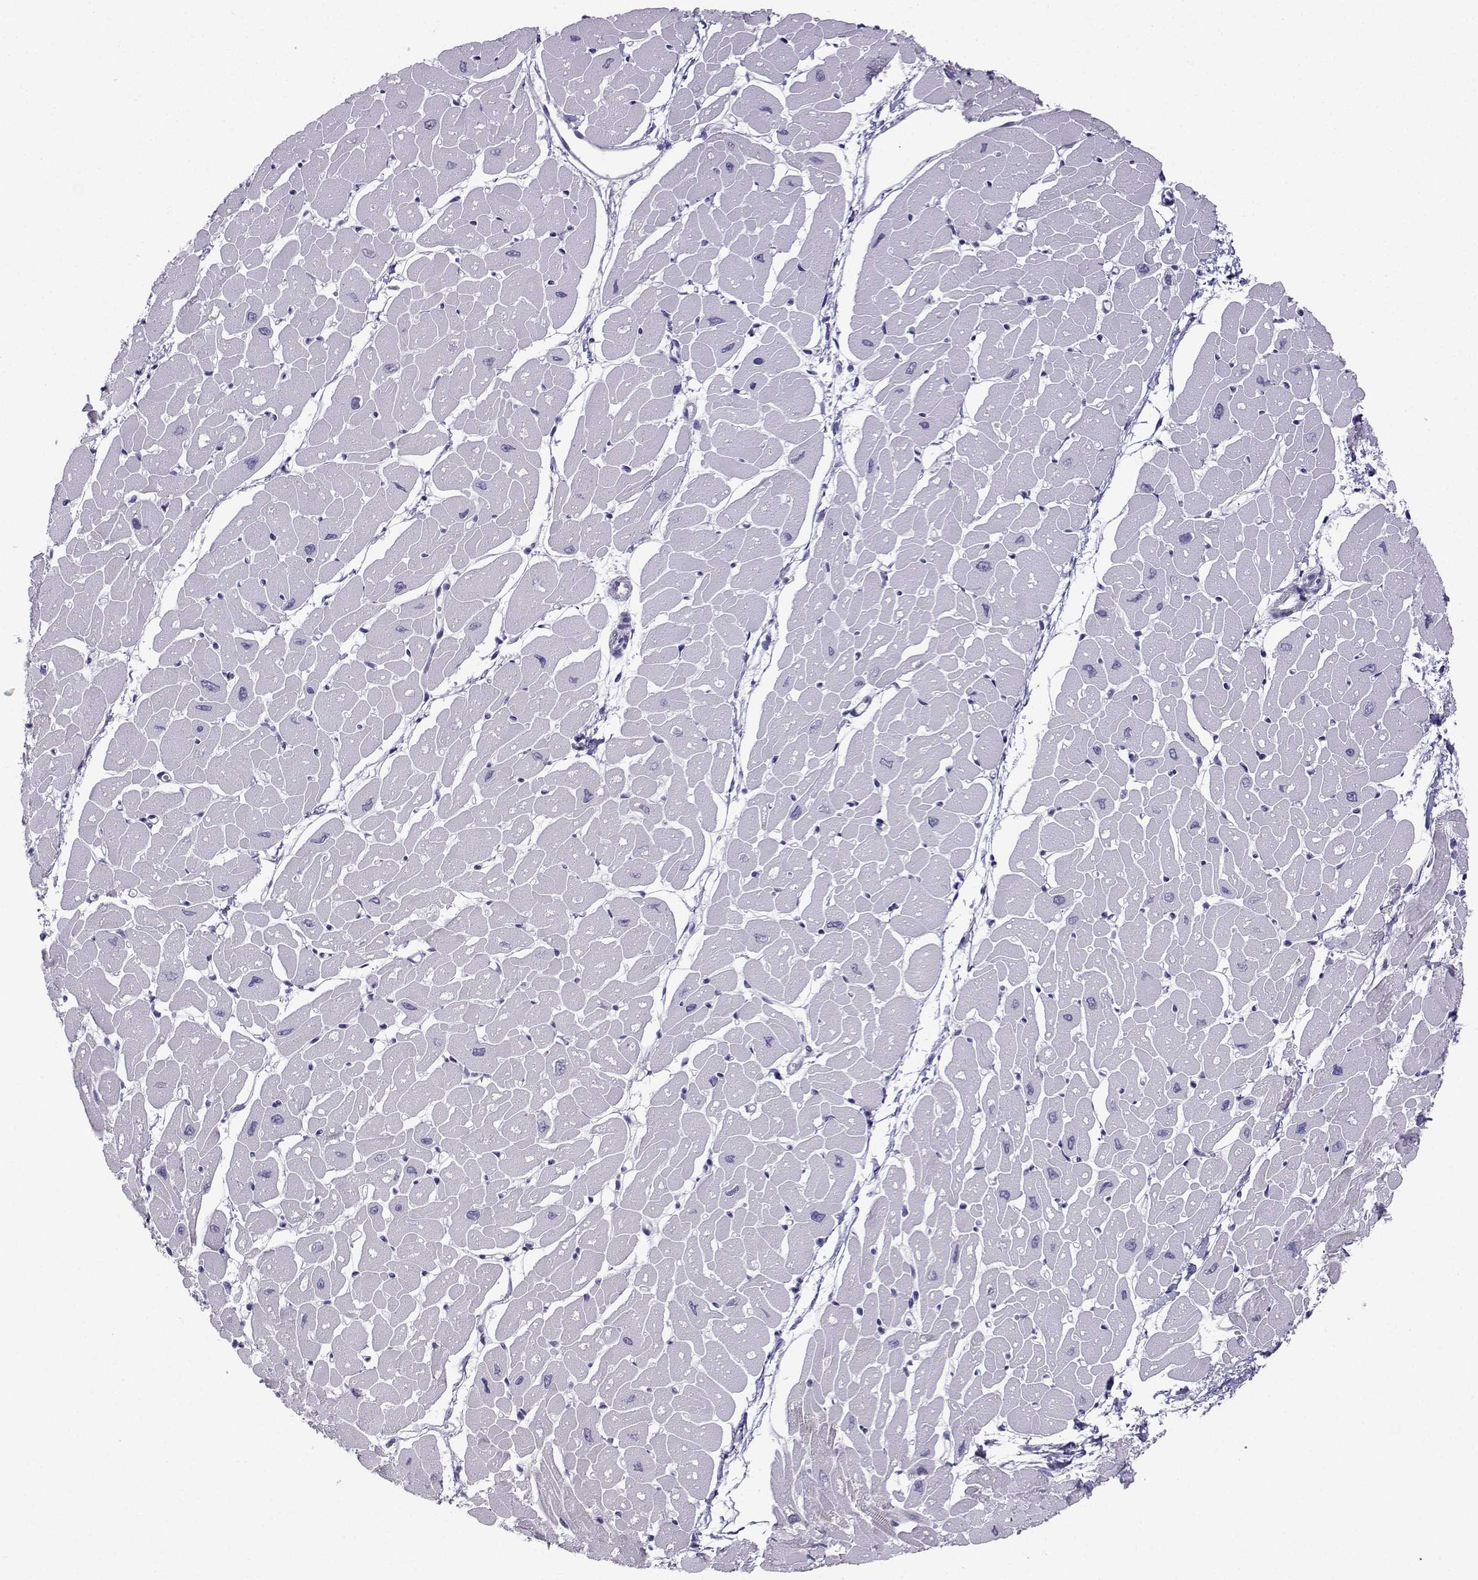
{"staining": {"intensity": "negative", "quantity": "none", "location": "none"}, "tissue": "heart muscle", "cell_type": "Cardiomyocytes", "image_type": "normal", "snomed": [{"axis": "morphology", "description": "Normal tissue, NOS"}, {"axis": "topography", "description": "Heart"}], "caption": "A high-resolution histopathology image shows immunohistochemistry (IHC) staining of unremarkable heart muscle, which demonstrates no significant staining in cardiomyocytes.", "gene": "TEDC2", "patient": {"sex": "male", "age": 57}}